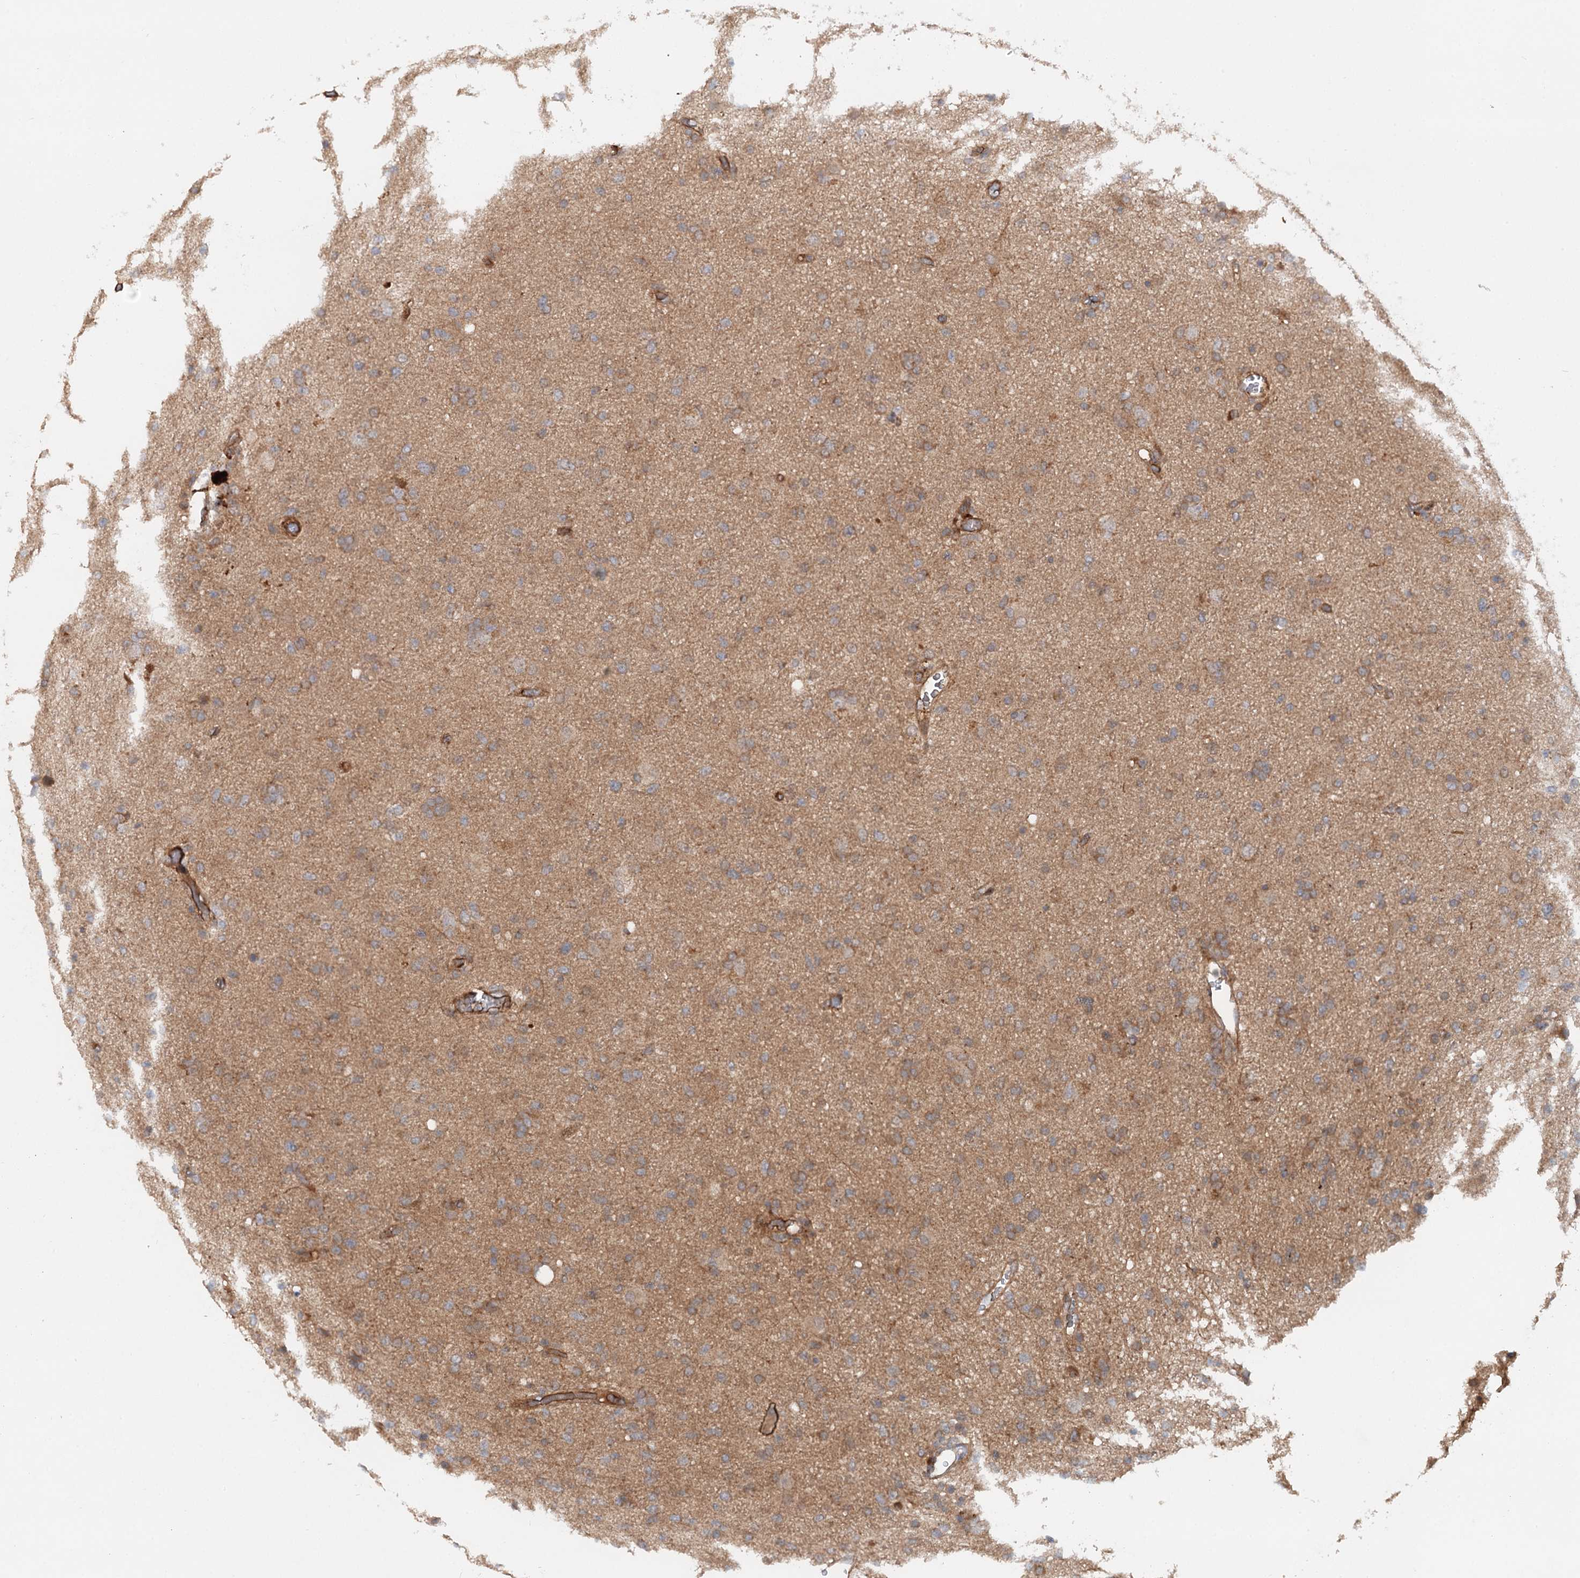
{"staining": {"intensity": "weak", "quantity": "25%-75%", "location": "cytoplasmic/membranous"}, "tissue": "glioma", "cell_type": "Tumor cells", "image_type": "cancer", "snomed": [{"axis": "morphology", "description": "Glioma, malignant, High grade"}, {"axis": "topography", "description": "Brain"}], "caption": "Brown immunohistochemical staining in glioma demonstrates weak cytoplasmic/membranous expression in about 25%-75% of tumor cells. (IHC, brightfield microscopy, high magnification).", "gene": "ADGRG4", "patient": {"sex": "female", "age": 57}}